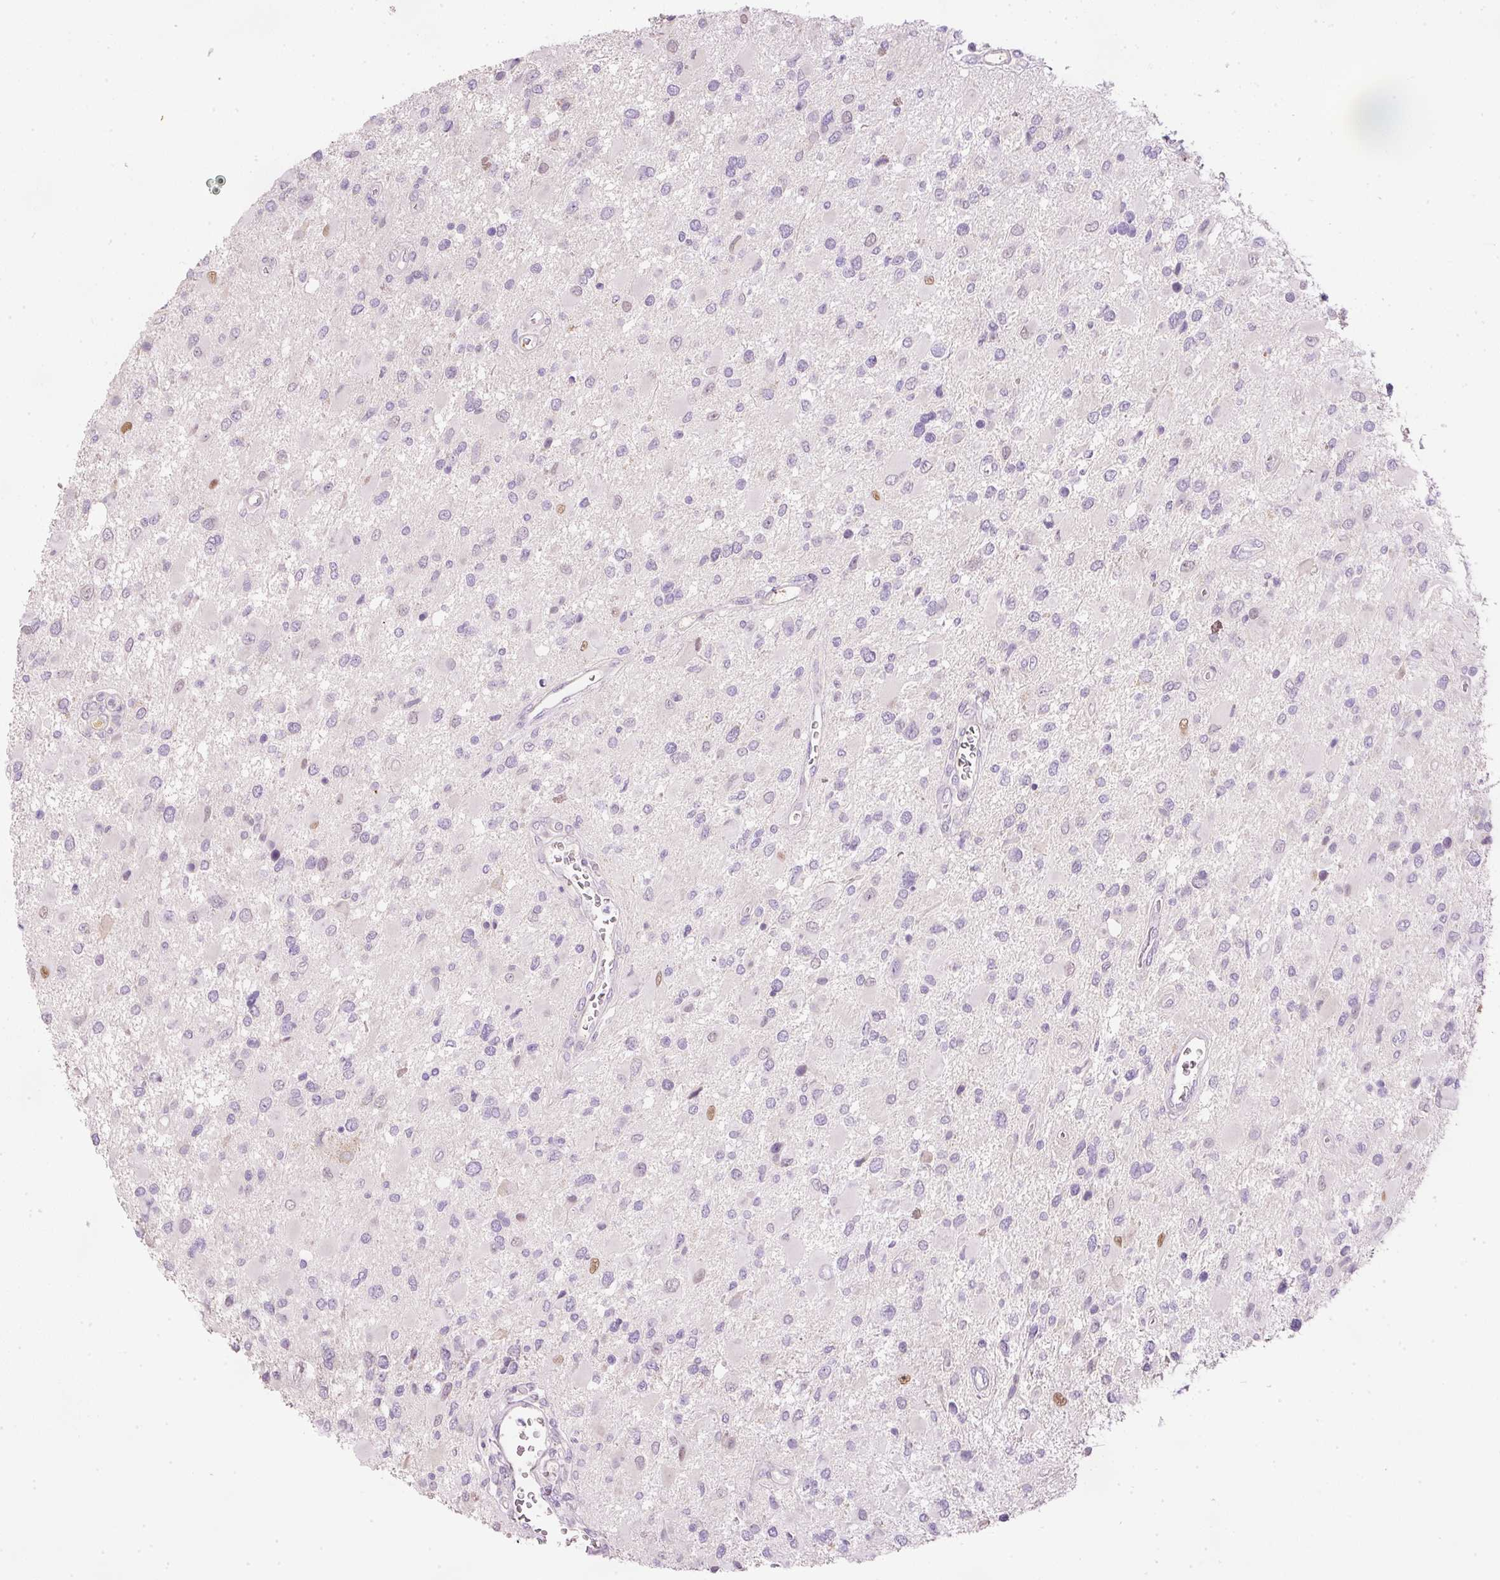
{"staining": {"intensity": "moderate", "quantity": "<25%", "location": "nuclear"}, "tissue": "glioma", "cell_type": "Tumor cells", "image_type": "cancer", "snomed": [{"axis": "morphology", "description": "Glioma, malignant, High grade"}, {"axis": "topography", "description": "Brain"}], "caption": "DAB immunohistochemical staining of glioma reveals moderate nuclear protein staining in approximately <25% of tumor cells. (brown staining indicates protein expression, while blue staining denotes nuclei).", "gene": "KPNA5", "patient": {"sex": "male", "age": 53}}